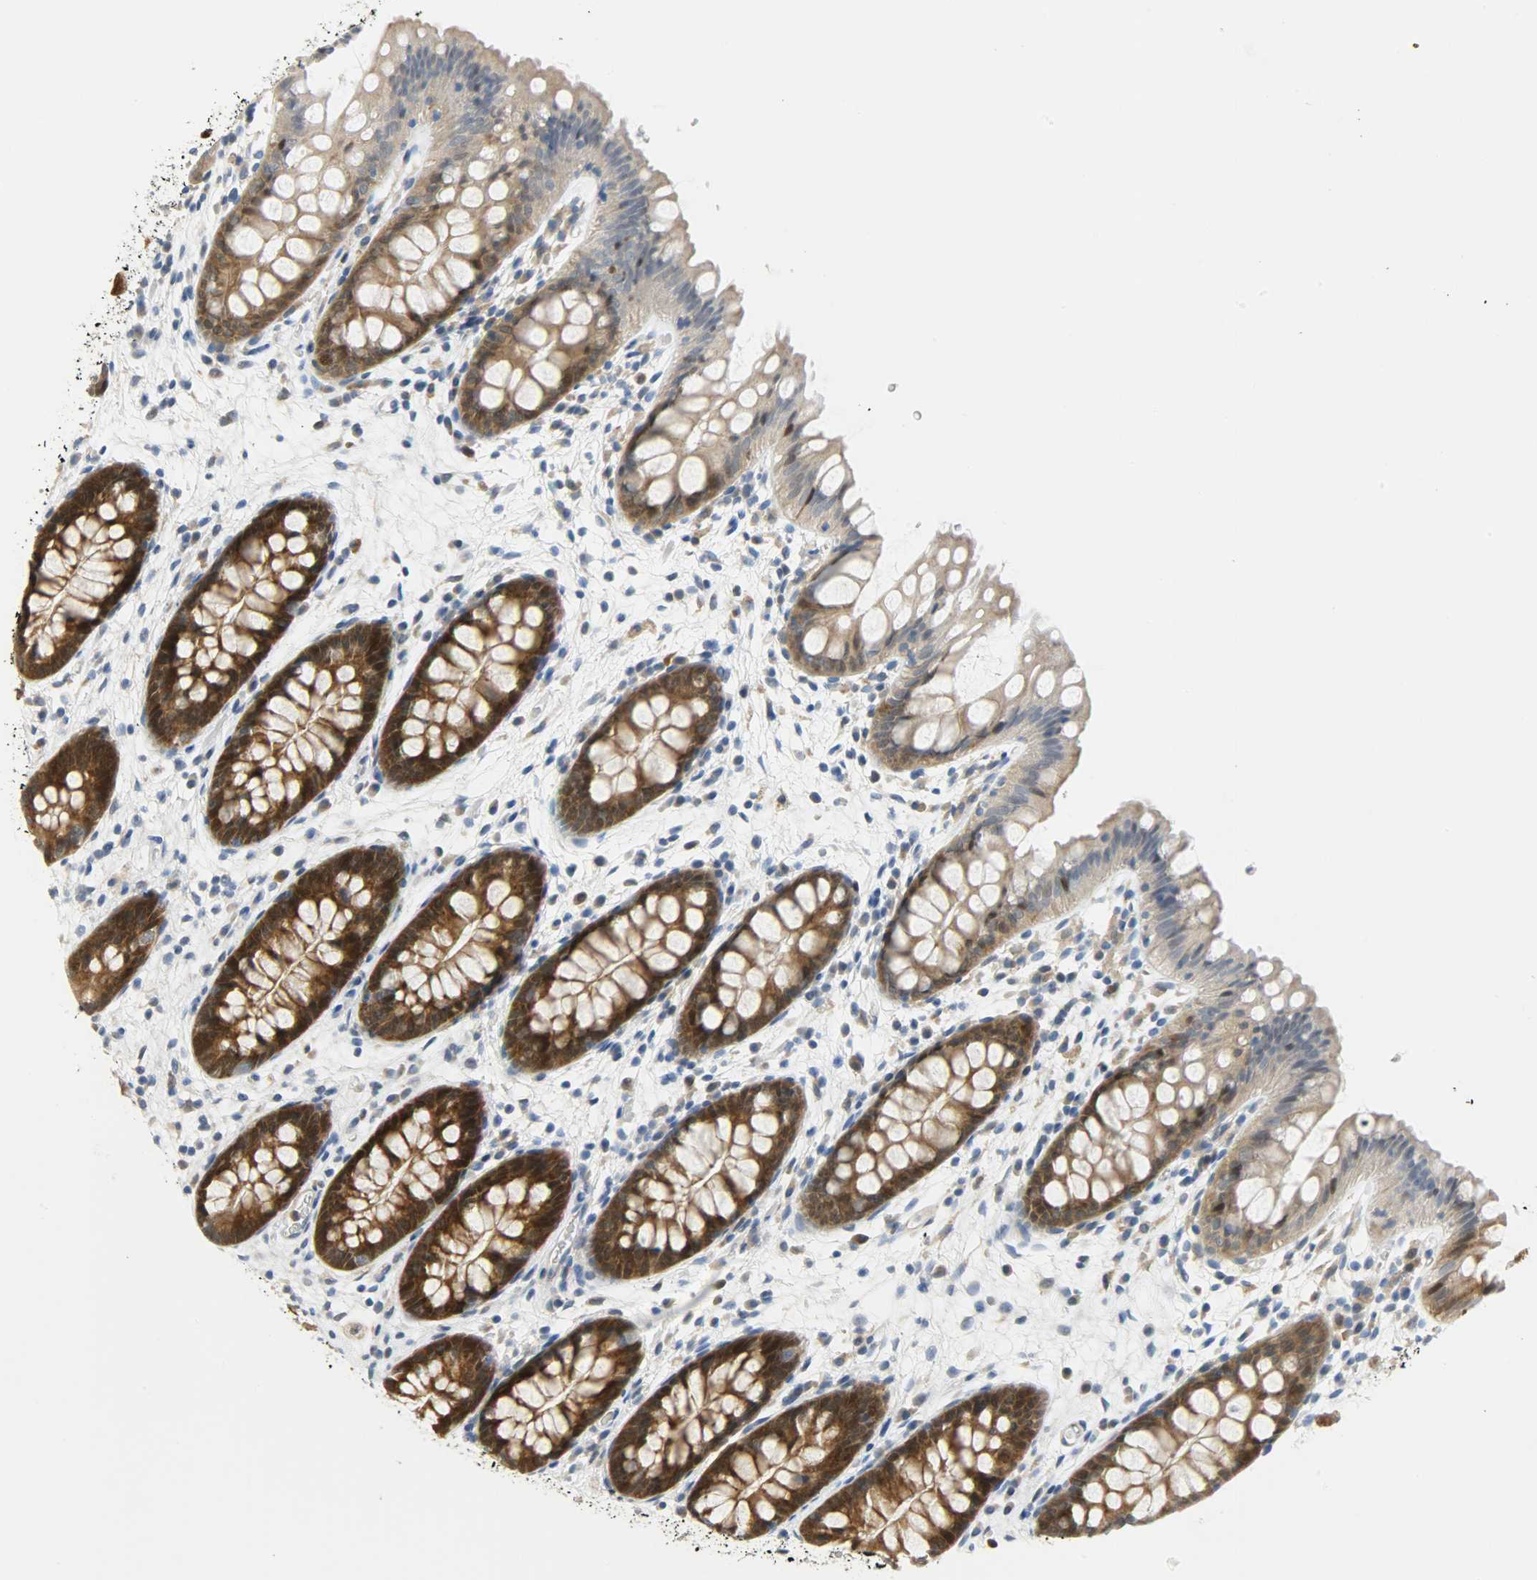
{"staining": {"intensity": "negative", "quantity": "none", "location": "none"}, "tissue": "colon", "cell_type": "Endothelial cells", "image_type": "normal", "snomed": [{"axis": "morphology", "description": "Normal tissue, NOS"}, {"axis": "topography", "description": "Smooth muscle"}, {"axis": "topography", "description": "Colon"}], "caption": "The IHC photomicrograph has no significant expression in endothelial cells of colon. (Stains: DAB immunohistochemistry (IHC) with hematoxylin counter stain, Microscopy: brightfield microscopy at high magnification).", "gene": "EIF4EBP1", "patient": {"sex": "male", "age": 67}}